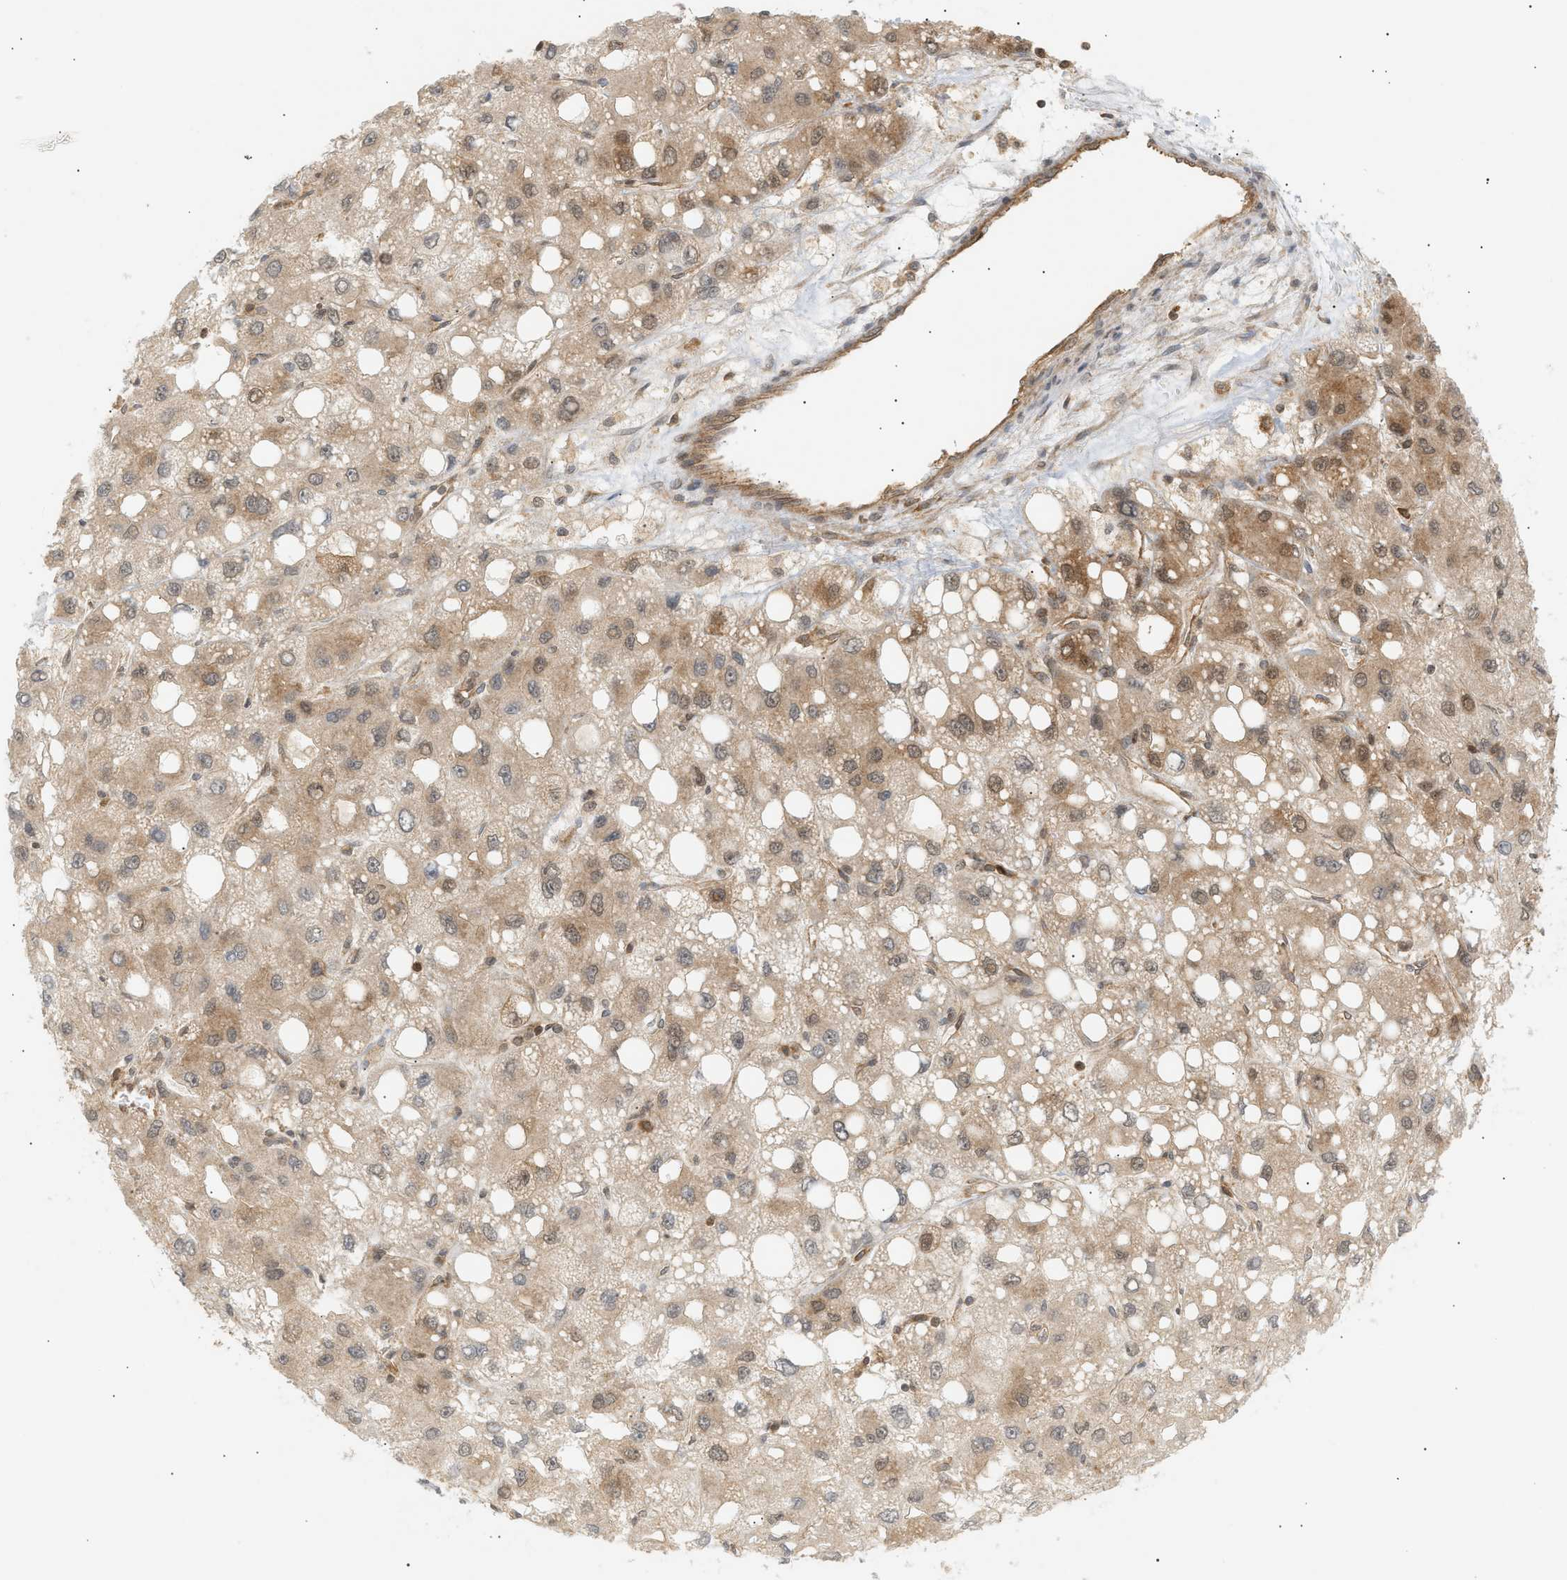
{"staining": {"intensity": "weak", "quantity": ">75%", "location": "cytoplasmic/membranous"}, "tissue": "liver cancer", "cell_type": "Tumor cells", "image_type": "cancer", "snomed": [{"axis": "morphology", "description": "Carcinoma, Hepatocellular, NOS"}, {"axis": "topography", "description": "Liver"}], "caption": "There is low levels of weak cytoplasmic/membranous expression in tumor cells of liver cancer (hepatocellular carcinoma), as demonstrated by immunohistochemical staining (brown color).", "gene": "SHC1", "patient": {"sex": "male", "age": 55}}